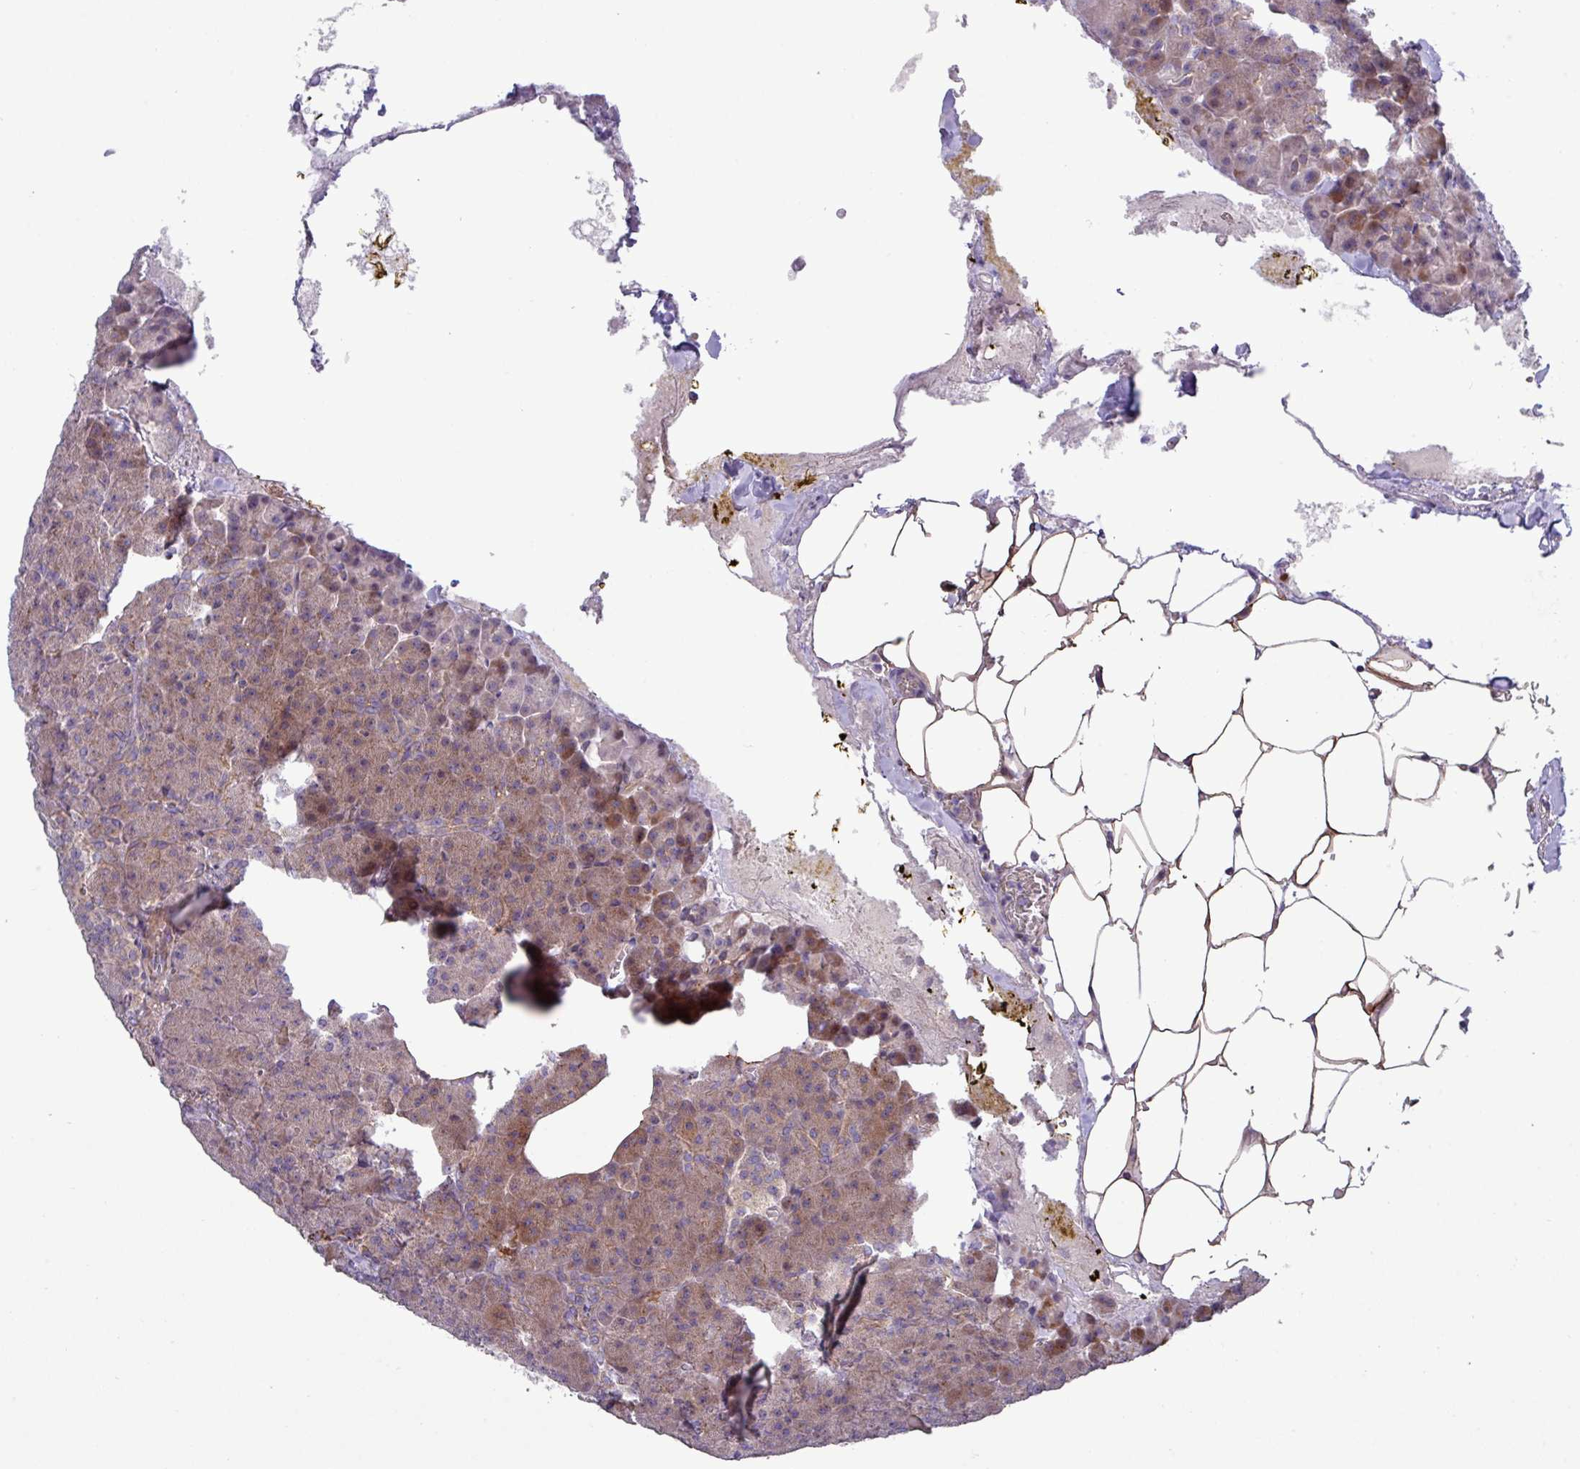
{"staining": {"intensity": "weak", "quantity": "25%-75%", "location": "cytoplasmic/membranous"}, "tissue": "pancreas", "cell_type": "Exocrine glandular cells", "image_type": "normal", "snomed": [{"axis": "morphology", "description": "Normal tissue, NOS"}, {"axis": "topography", "description": "Pancreas"}], "caption": "A brown stain shows weak cytoplasmic/membranous staining of a protein in exocrine glandular cells of benign human pancreas. The staining was performed using DAB to visualize the protein expression in brown, while the nuclei were stained in blue with hematoxylin (Magnification: 20x).", "gene": "TNFSF12", "patient": {"sex": "female", "age": 74}}